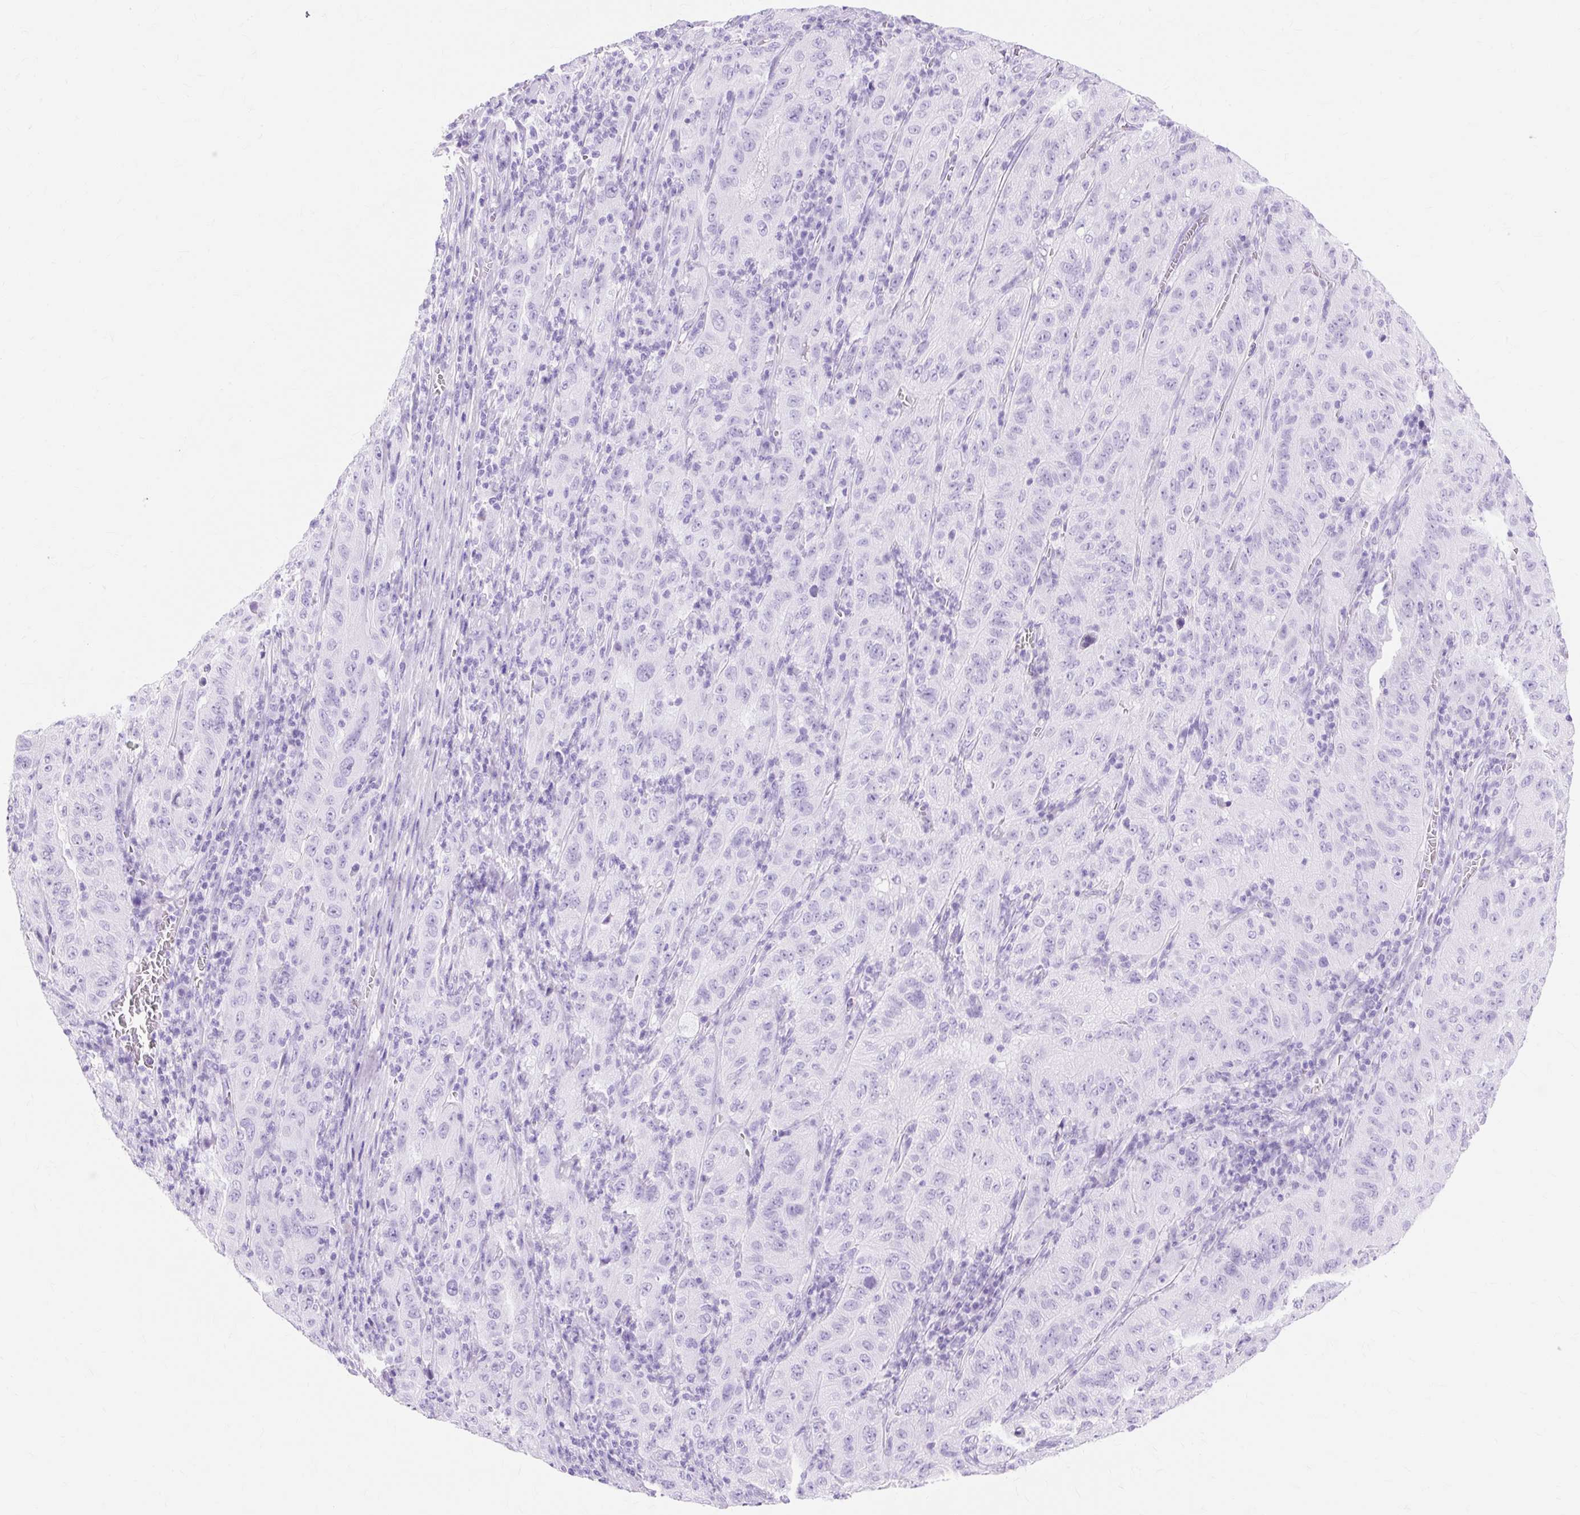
{"staining": {"intensity": "negative", "quantity": "none", "location": "none"}, "tissue": "pancreatic cancer", "cell_type": "Tumor cells", "image_type": "cancer", "snomed": [{"axis": "morphology", "description": "Adenocarcinoma, NOS"}, {"axis": "topography", "description": "Pancreas"}], "caption": "Immunohistochemical staining of human adenocarcinoma (pancreatic) exhibits no significant staining in tumor cells.", "gene": "MBP", "patient": {"sex": "male", "age": 63}}